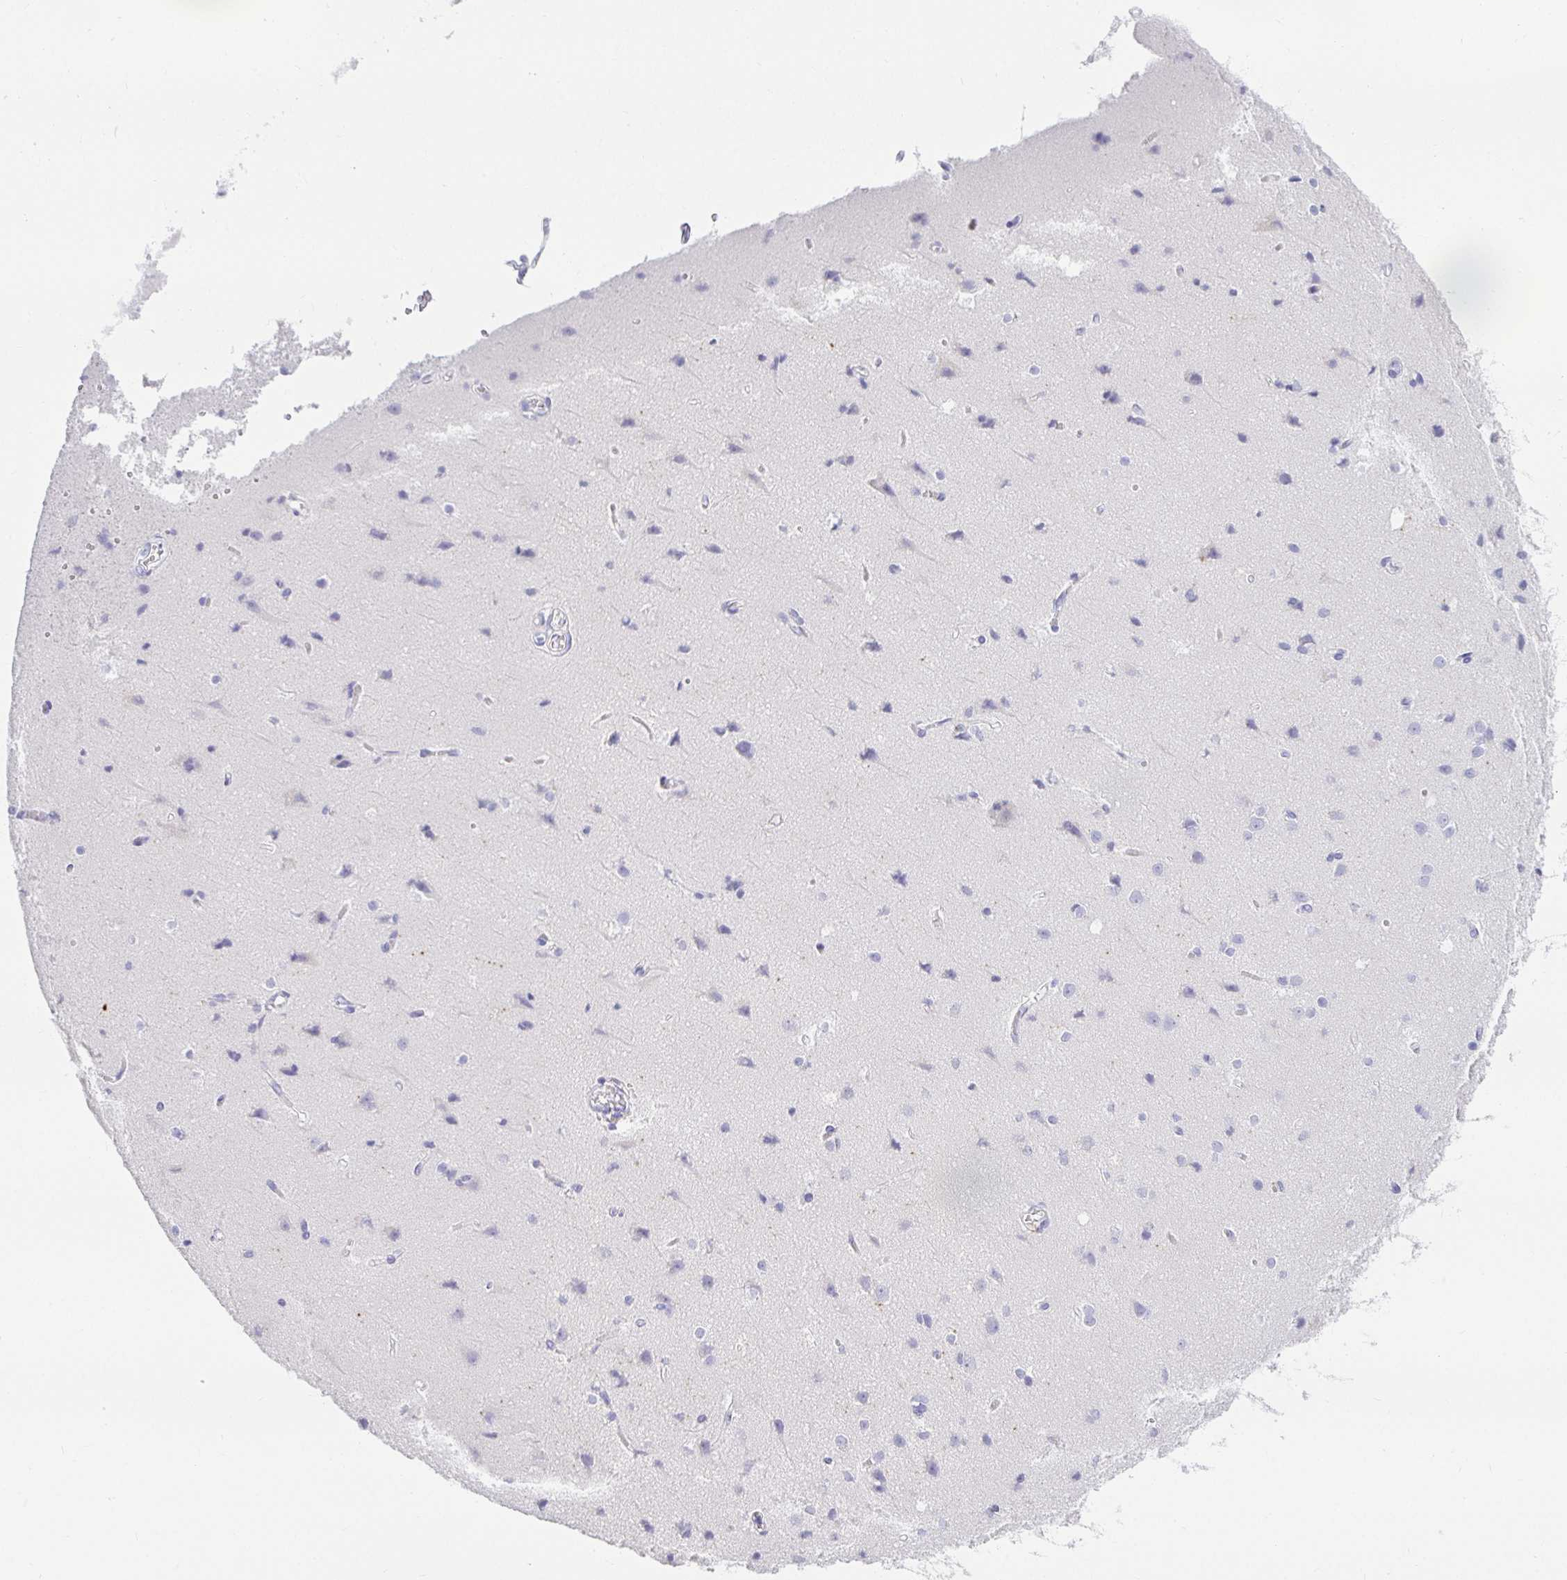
{"staining": {"intensity": "negative", "quantity": "none", "location": "none"}, "tissue": "cerebral cortex", "cell_type": "Endothelial cells", "image_type": "normal", "snomed": [{"axis": "morphology", "description": "Normal tissue, NOS"}, {"axis": "topography", "description": "Cerebral cortex"}], "caption": "Immunohistochemistry image of benign cerebral cortex: cerebral cortex stained with DAB demonstrates no significant protein positivity in endothelial cells.", "gene": "CHAT", "patient": {"sex": "male", "age": 37}}